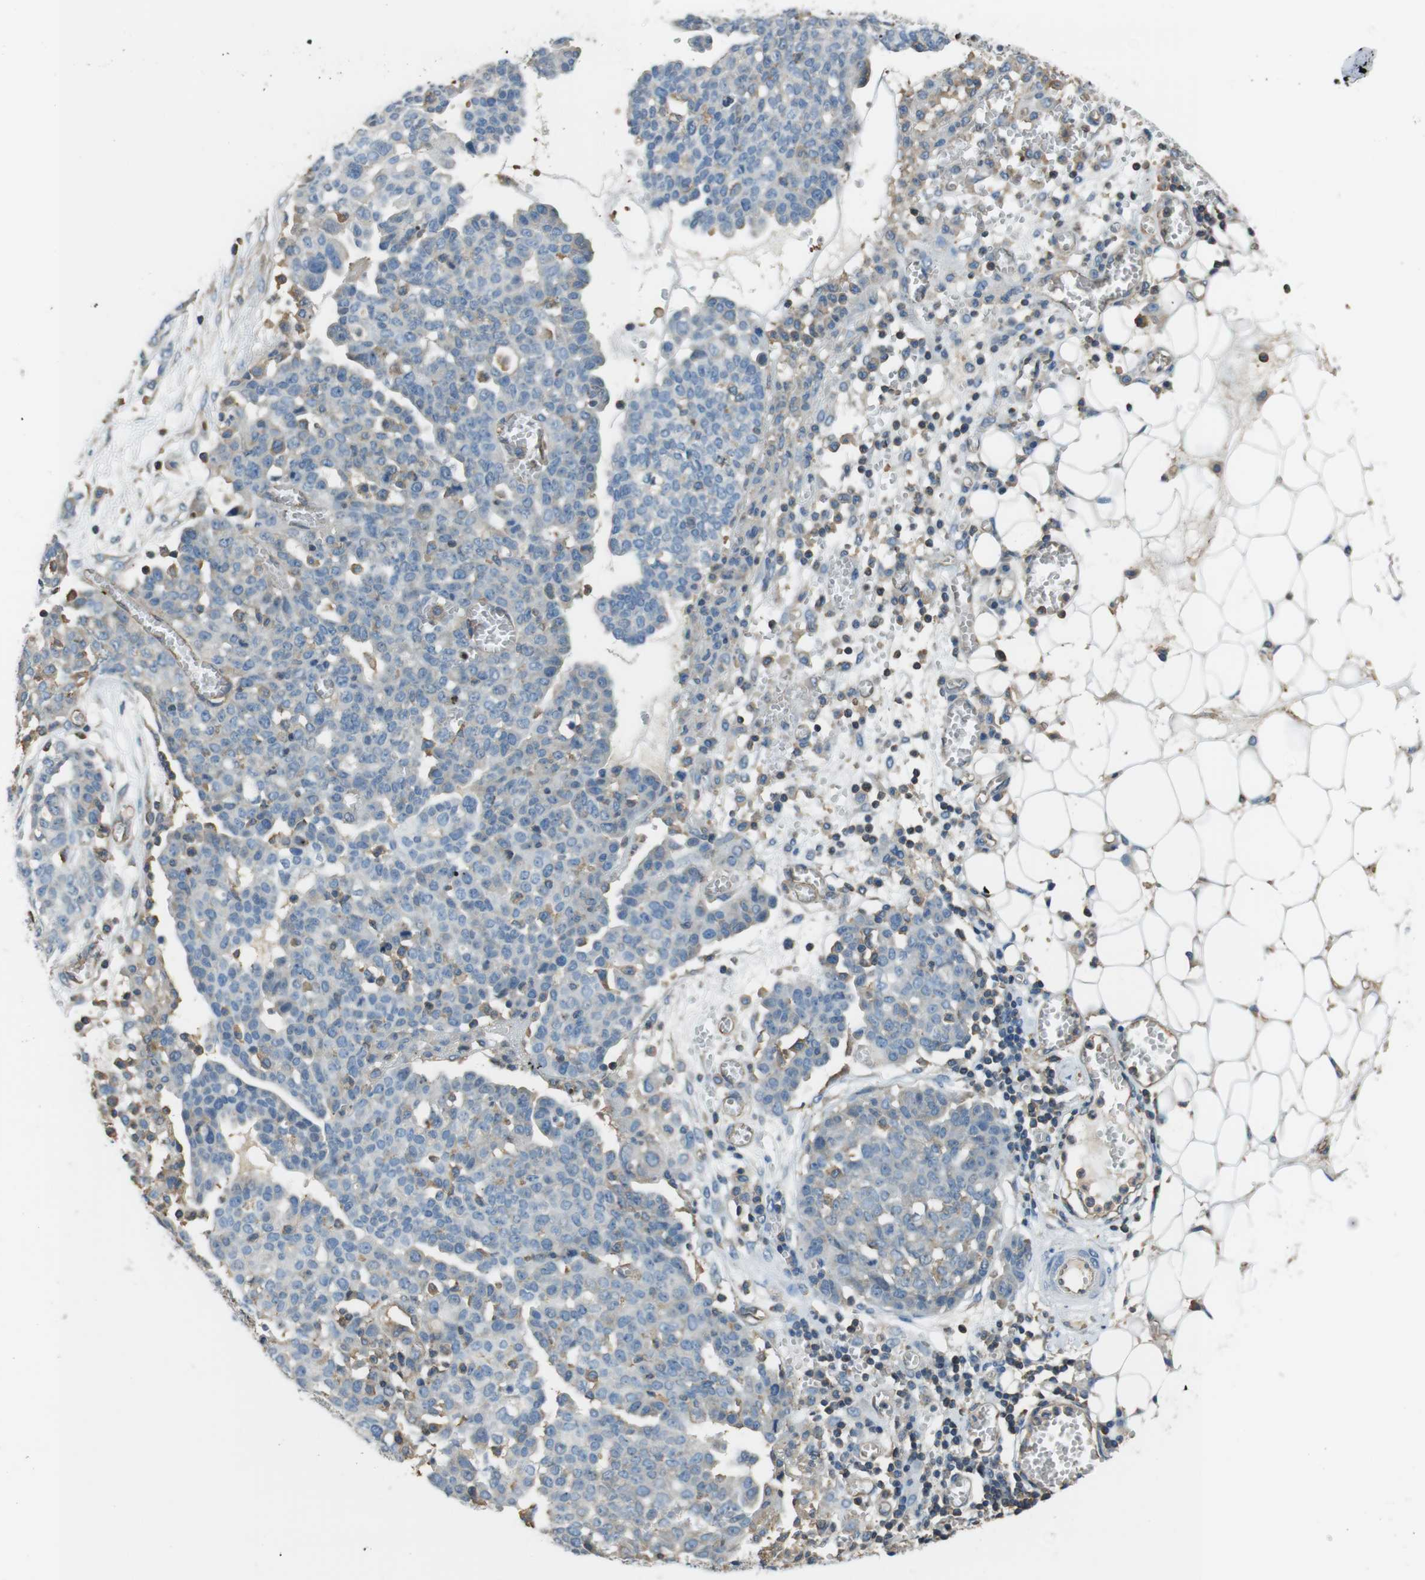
{"staining": {"intensity": "weak", "quantity": "<25%", "location": "cytoplasmic/membranous"}, "tissue": "ovarian cancer", "cell_type": "Tumor cells", "image_type": "cancer", "snomed": [{"axis": "morphology", "description": "Cystadenocarcinoma, serous, NOS"}, {"axis": "topography", "description": "Soft tissue"}, {"axis": "topography", "description": "Ovary"}], "caption": "This histopathology image is of ovarian cancer stained with immunohistochemistry to label a protein in brown with the nuclei are counter-stained blue. There is no expression in tumor cells.", "gene": "FCAR", "patient": {"sex": "female", "age": 57}}